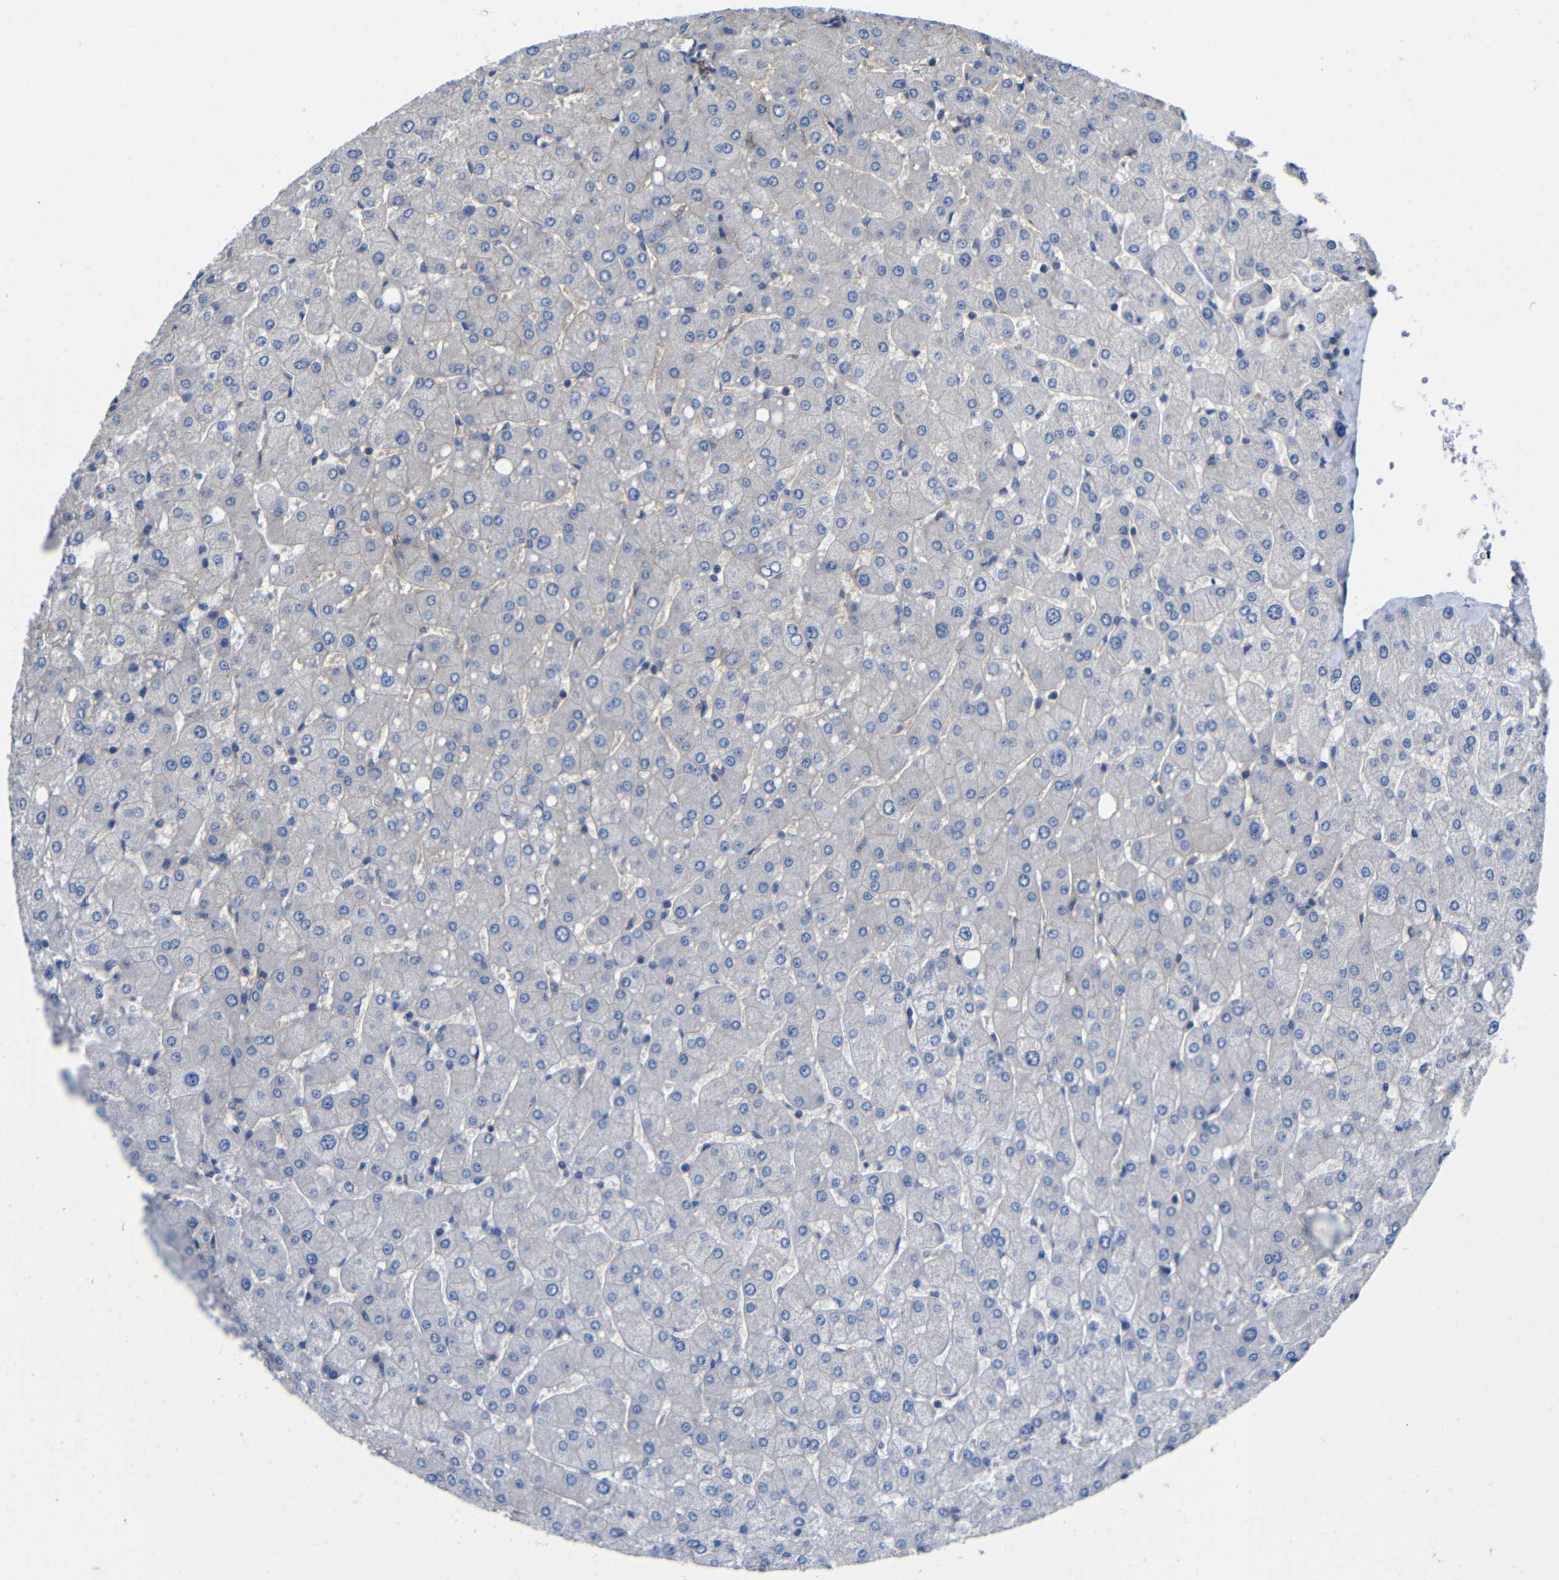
{"staining": {"intensity": "moderate", "quantity": ">75%", "location": "cytoplasmic/membranous"}, "tissue": "liver", "cell_type": "Cholangiocytes", "image_type": "normal", "snomed": [{"axis": "morphology", "description": "Normal tissue, NOS"}, {"axis": "topography", "description": "Liver"}], "caption": "IHC of unremarkable human liver demonstrates medium levels of moderate cytoplasmic/membranous expression in approximately >75% of cholangiocytes.", "gene": "ZNF90", "patient": {"sex": "male", "age": 55}}